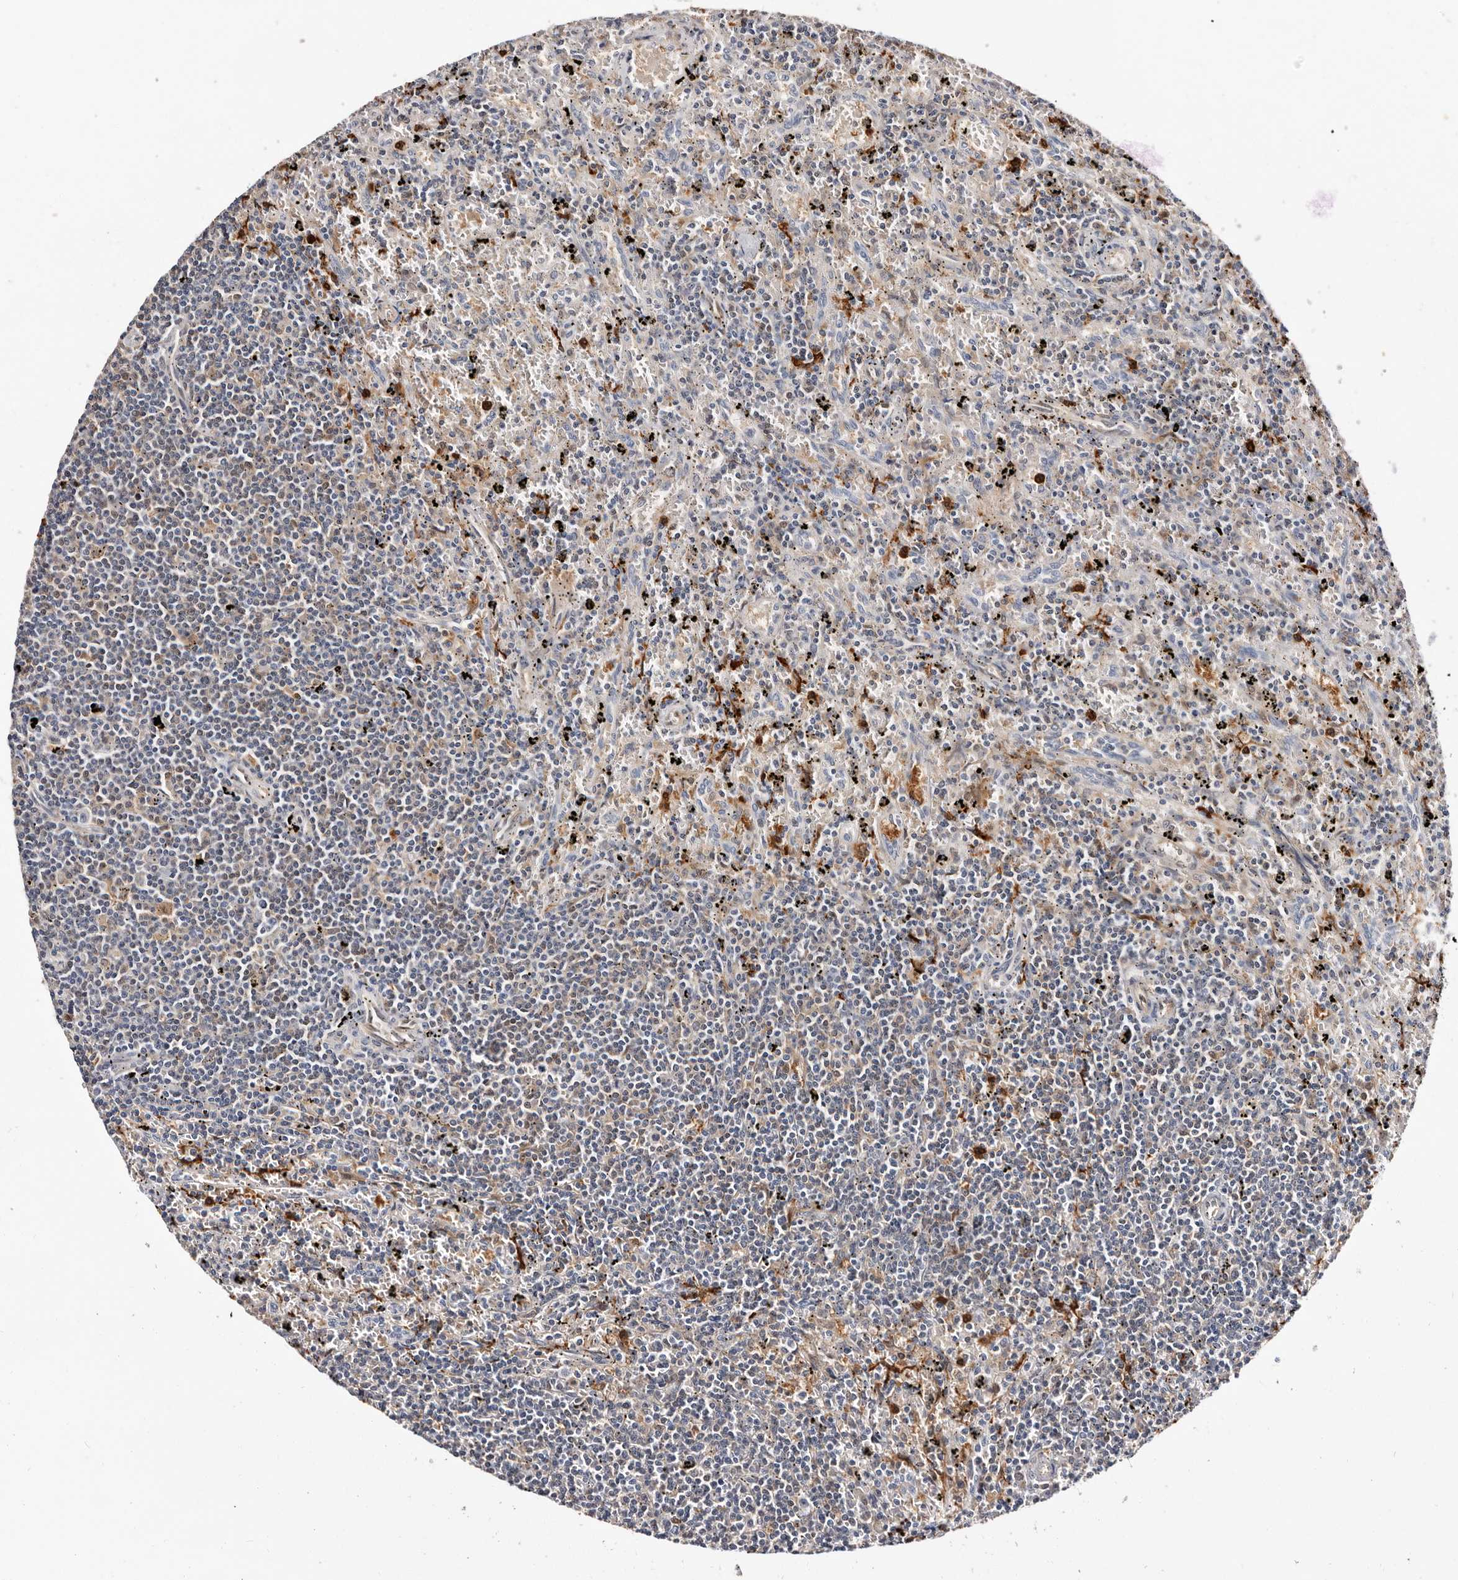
{"staining": {"intensity": "negative", "quantity": "none", "location": "none"}, "tissue": "lymphoma", "cell_type": "Tumor cells", "image_type": "cancer", "snomed": [{"axis": "morphology", "description": "Malignant lymphoma, non-Hodgkin's type, Low grade"}, {"axis": "topography", "description": "Spleen"}], "caption": "Immunohistochemistry of human low-grade malignant lymphoma, non-Hodgkin's type shows no expression in tumor cells. (DAB (3,3'-diaminobenzidine) IHC, high magnification).", "gene": "TP53I3", "patient": {"sex": "male", "age": 76}}